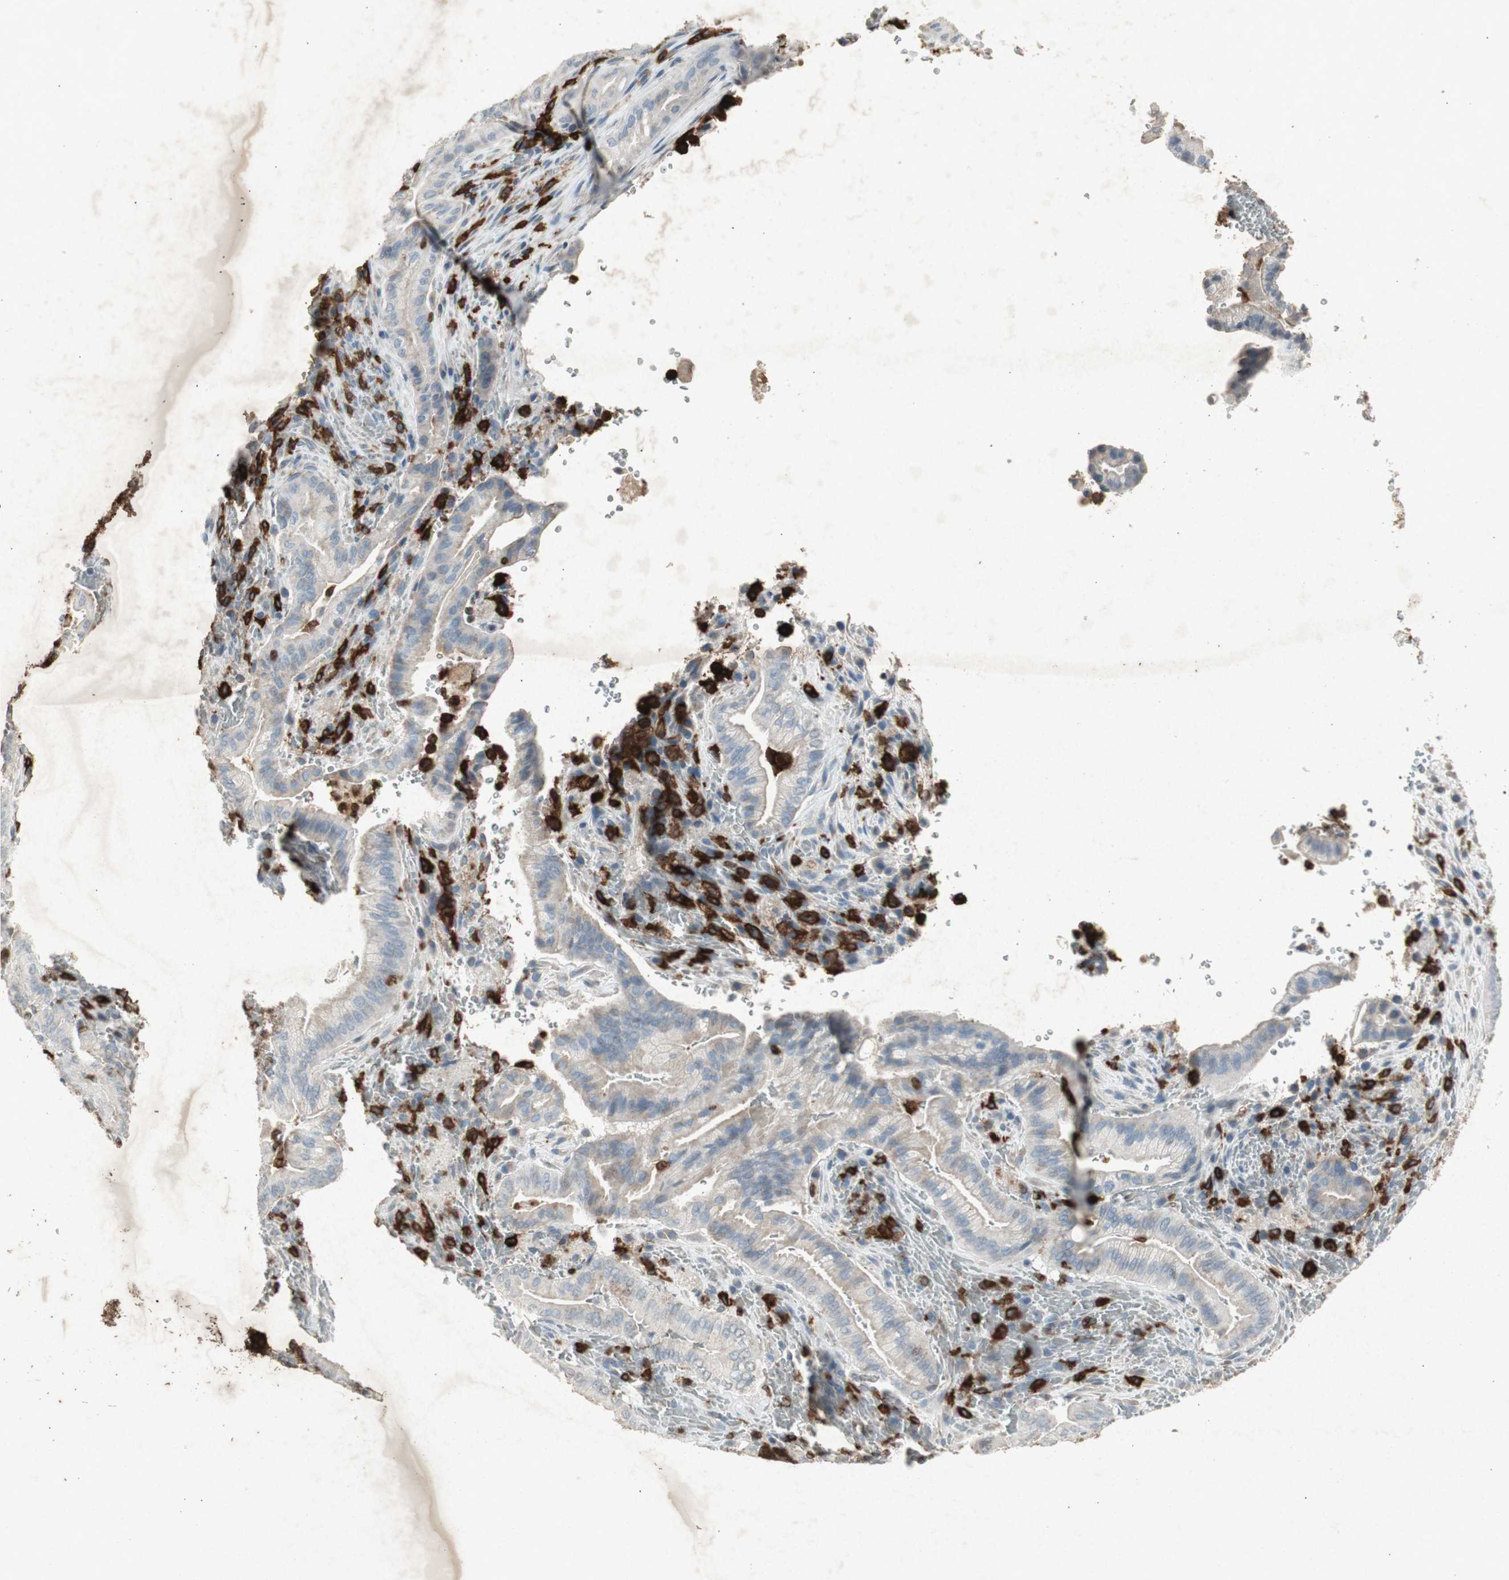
{"staining": {"intensity": "weak", "quantity": "25%-75%", "location": "cytoplasmic/membranous"}, "tissue": "liver cancer", "cell_type": "Tumor cells", "image_type": "cancer", "snomed": [{"axis": "morphology", "description": "Cholangiocarcinoma"}, {"axis": "topography", "description": "Liver"}], "caption": "High-magnification brightfield microscopy of liver cancer stained with DAB (brown) and counterstained with hematoxylin (blue). tumor cells exhibit weak cytoplasmic/membranous staining is seen in approximately25%-75% of cells.", "gene": "TYROBP", "patient": {"sex": "female", "age": 68}}